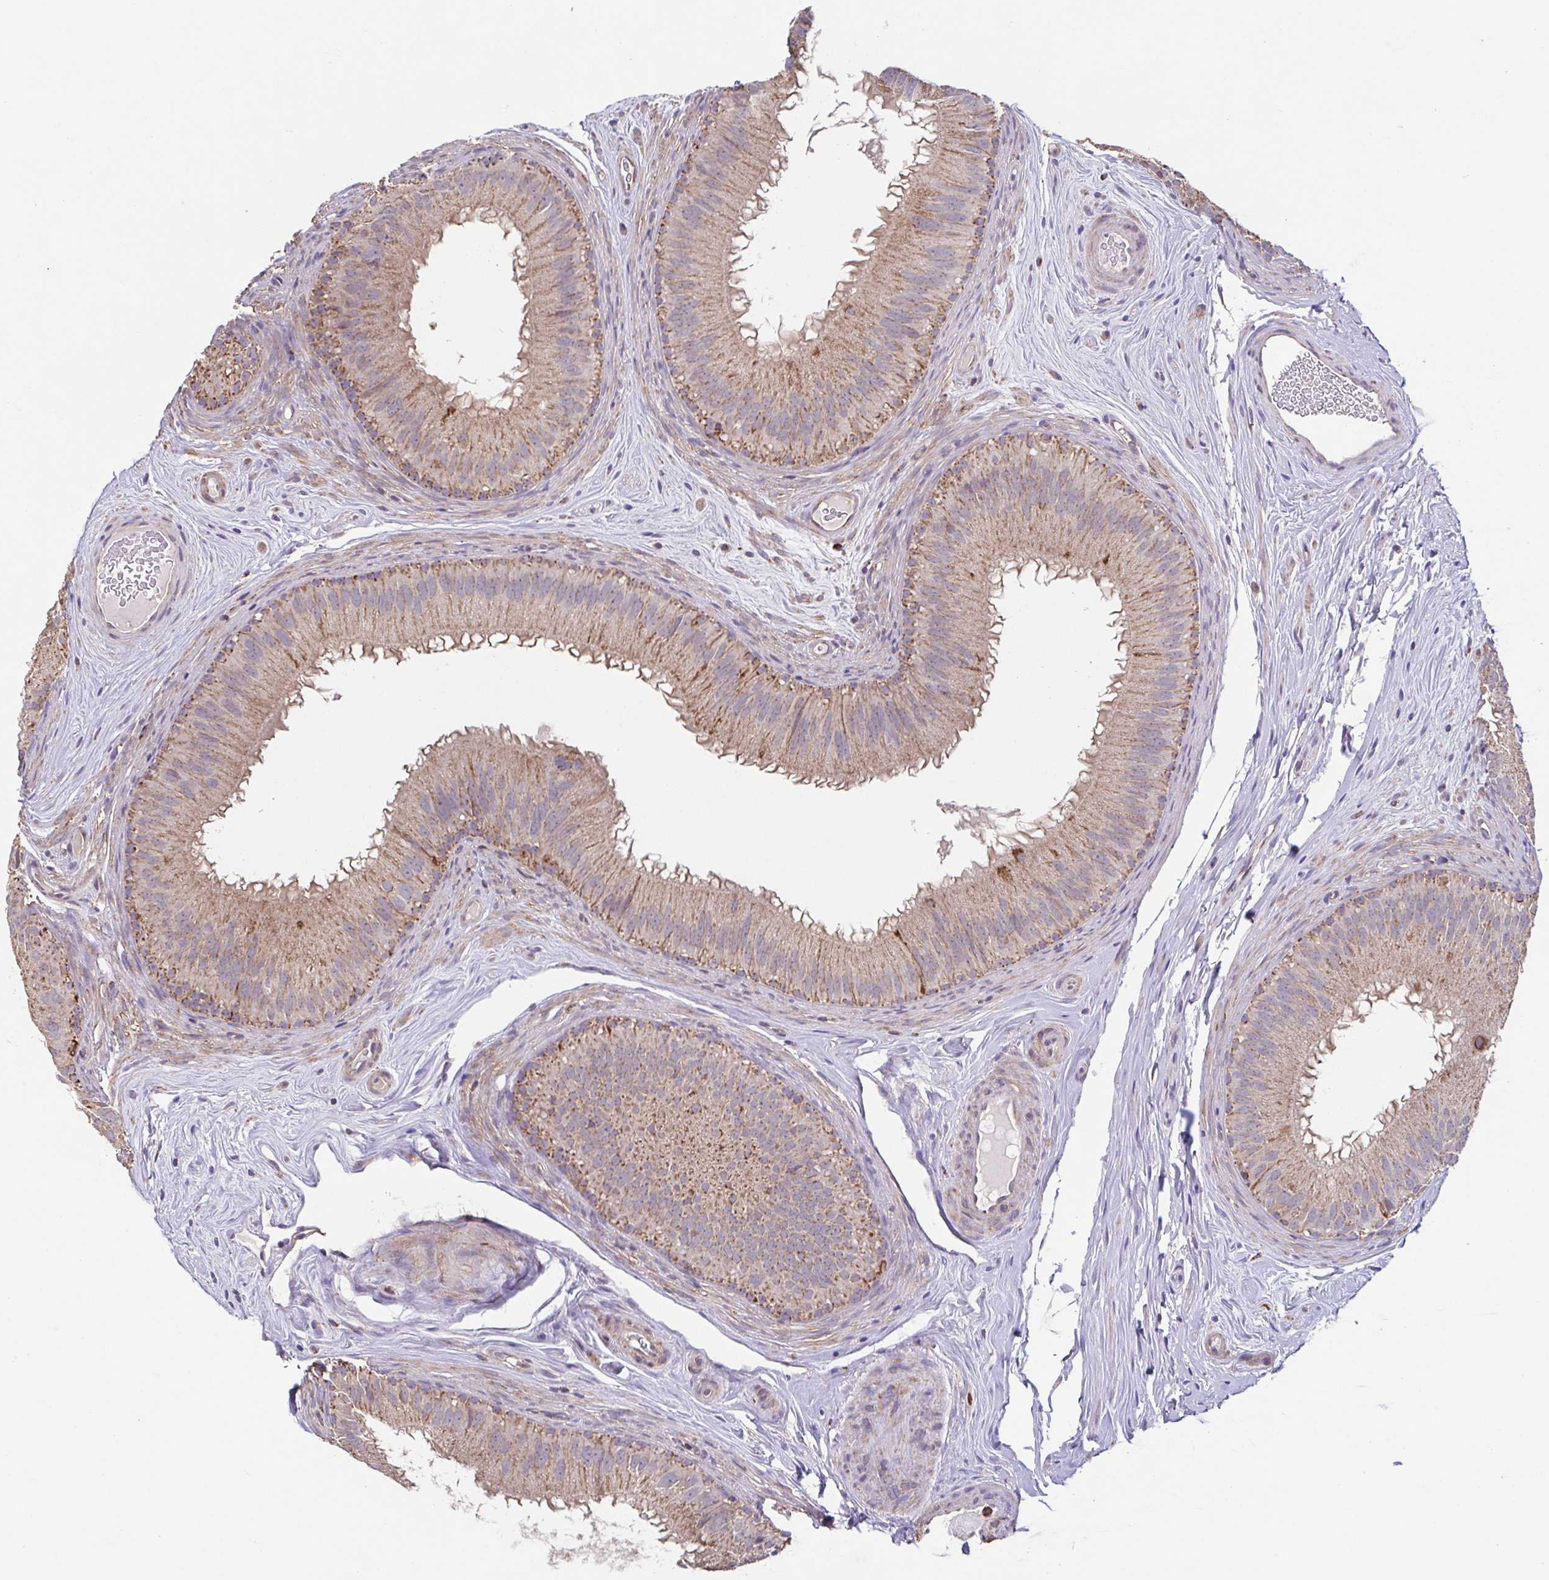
{"staining": {"intensity": "moderate", "quantity": ">75%", "location": "cytoplasmic/membranous"}, "tissue": "epididymis", "cell_type": "Glandular cells", "image_type": "normal", "snomed": [{"axis": "morphology", "description": "Normal tissue, NOS"}, {"axis": "topography", "description": "Epididymis"}], "caption": "Immunohistochemistry (DAB (3,3'-diaminobenzidine)) staining of normal epididymis displays moderate cytoplasmic/membranous protein positivity in about >75% of glandular cells. The protein of interest is stained brown, and the nuclei are stained in blue (DAB (3,3'-diaminobenzidine) IHC with brightfield microscopy, high magnification).", "gene": "DIP2B", "patient": {"sex": "male", "age": 44}}